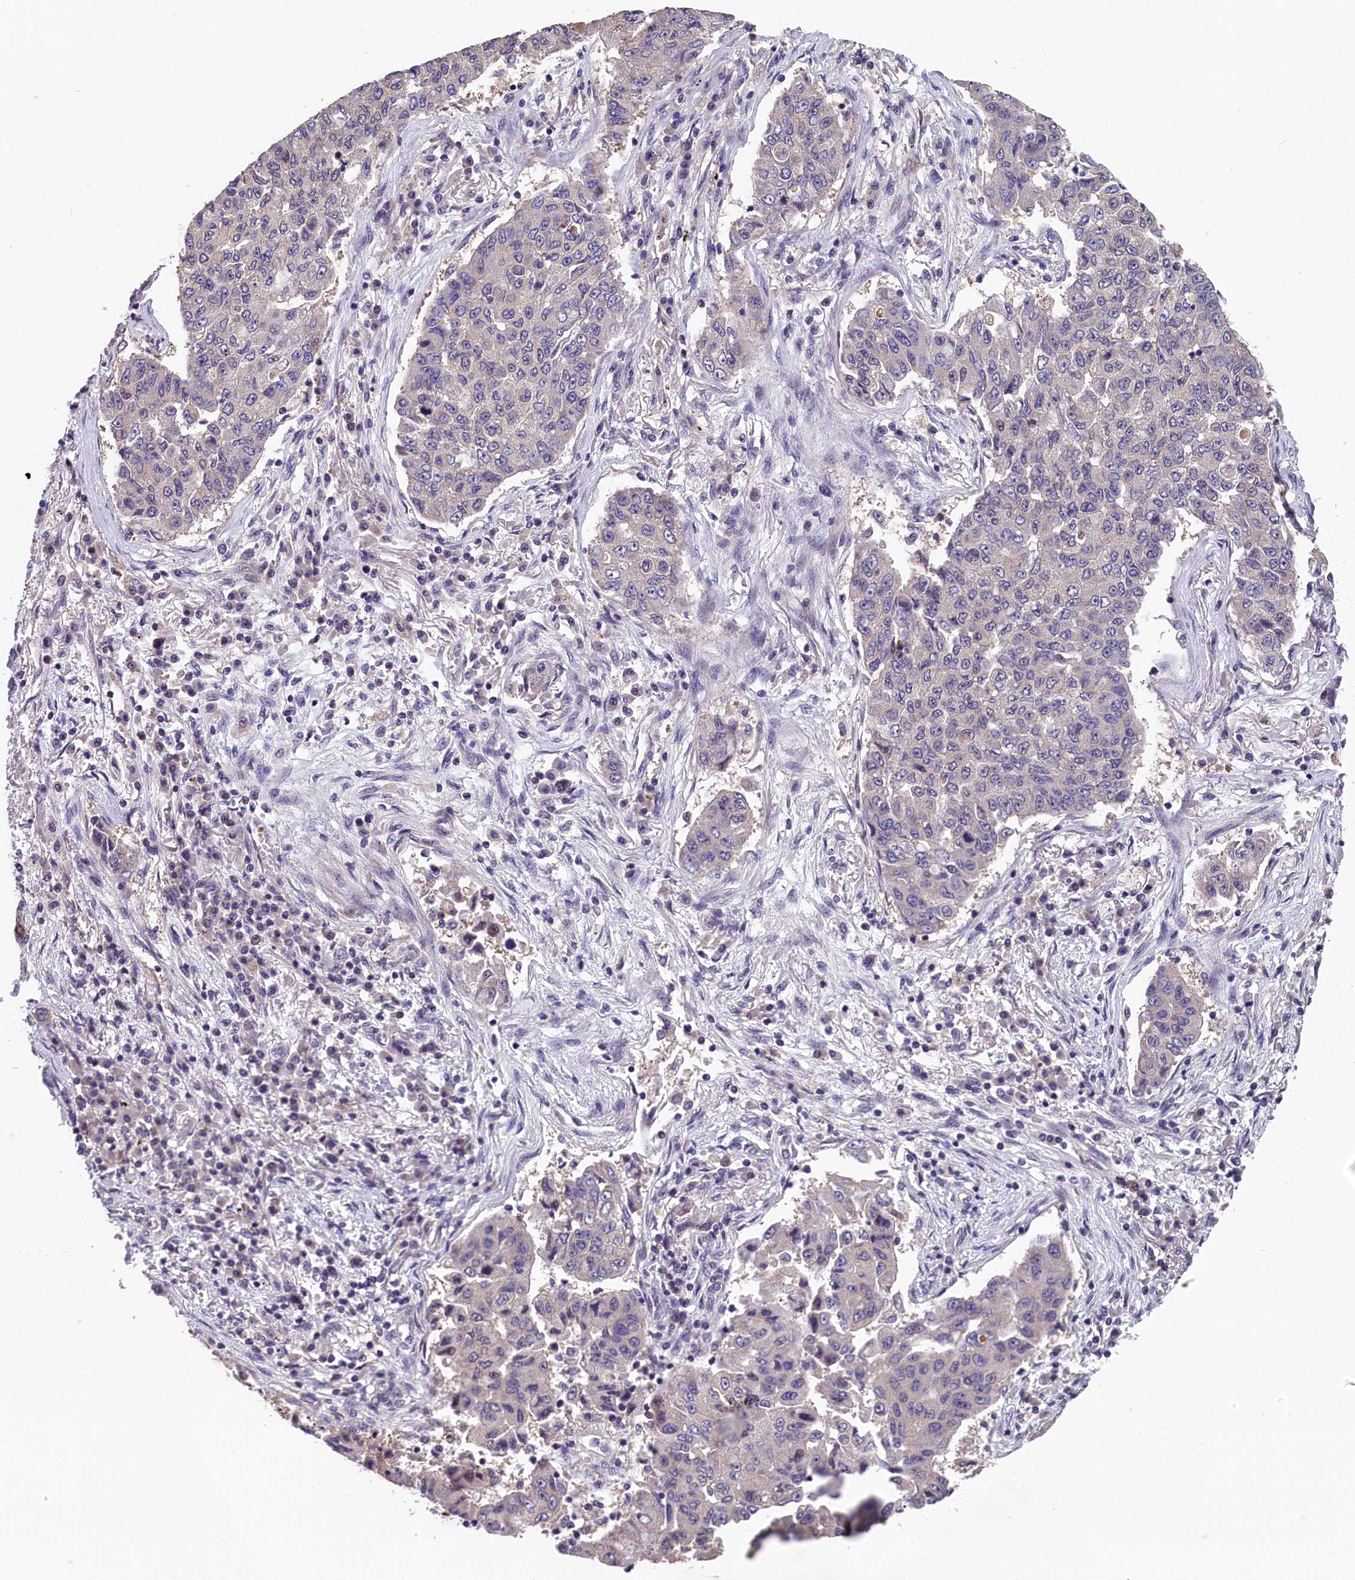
{"staining": {"intensity": "negative", "quantity": "none", "location": "none"}, "tissue": "lung cancer", "cell_type": "Tumor cells", "image_type": "cancer", "snomed": [{"axis": "morphology", "description": "Squamous cell carcinoma, NOS"}, {"axis": "topography", "description": "Lung"}], "caption": "Immunohistochemical staining of lung cancer (squamous cell carcinoma) demonstrates no significant expression in tumor cells. The staining is performed using DAB (3,3'-diaminobenzidine) brown chromogen with nuclei counter-stained in using hematoxylin.", "gene": "TMEM116", "patient": {"sex": "male", "age": 74}}